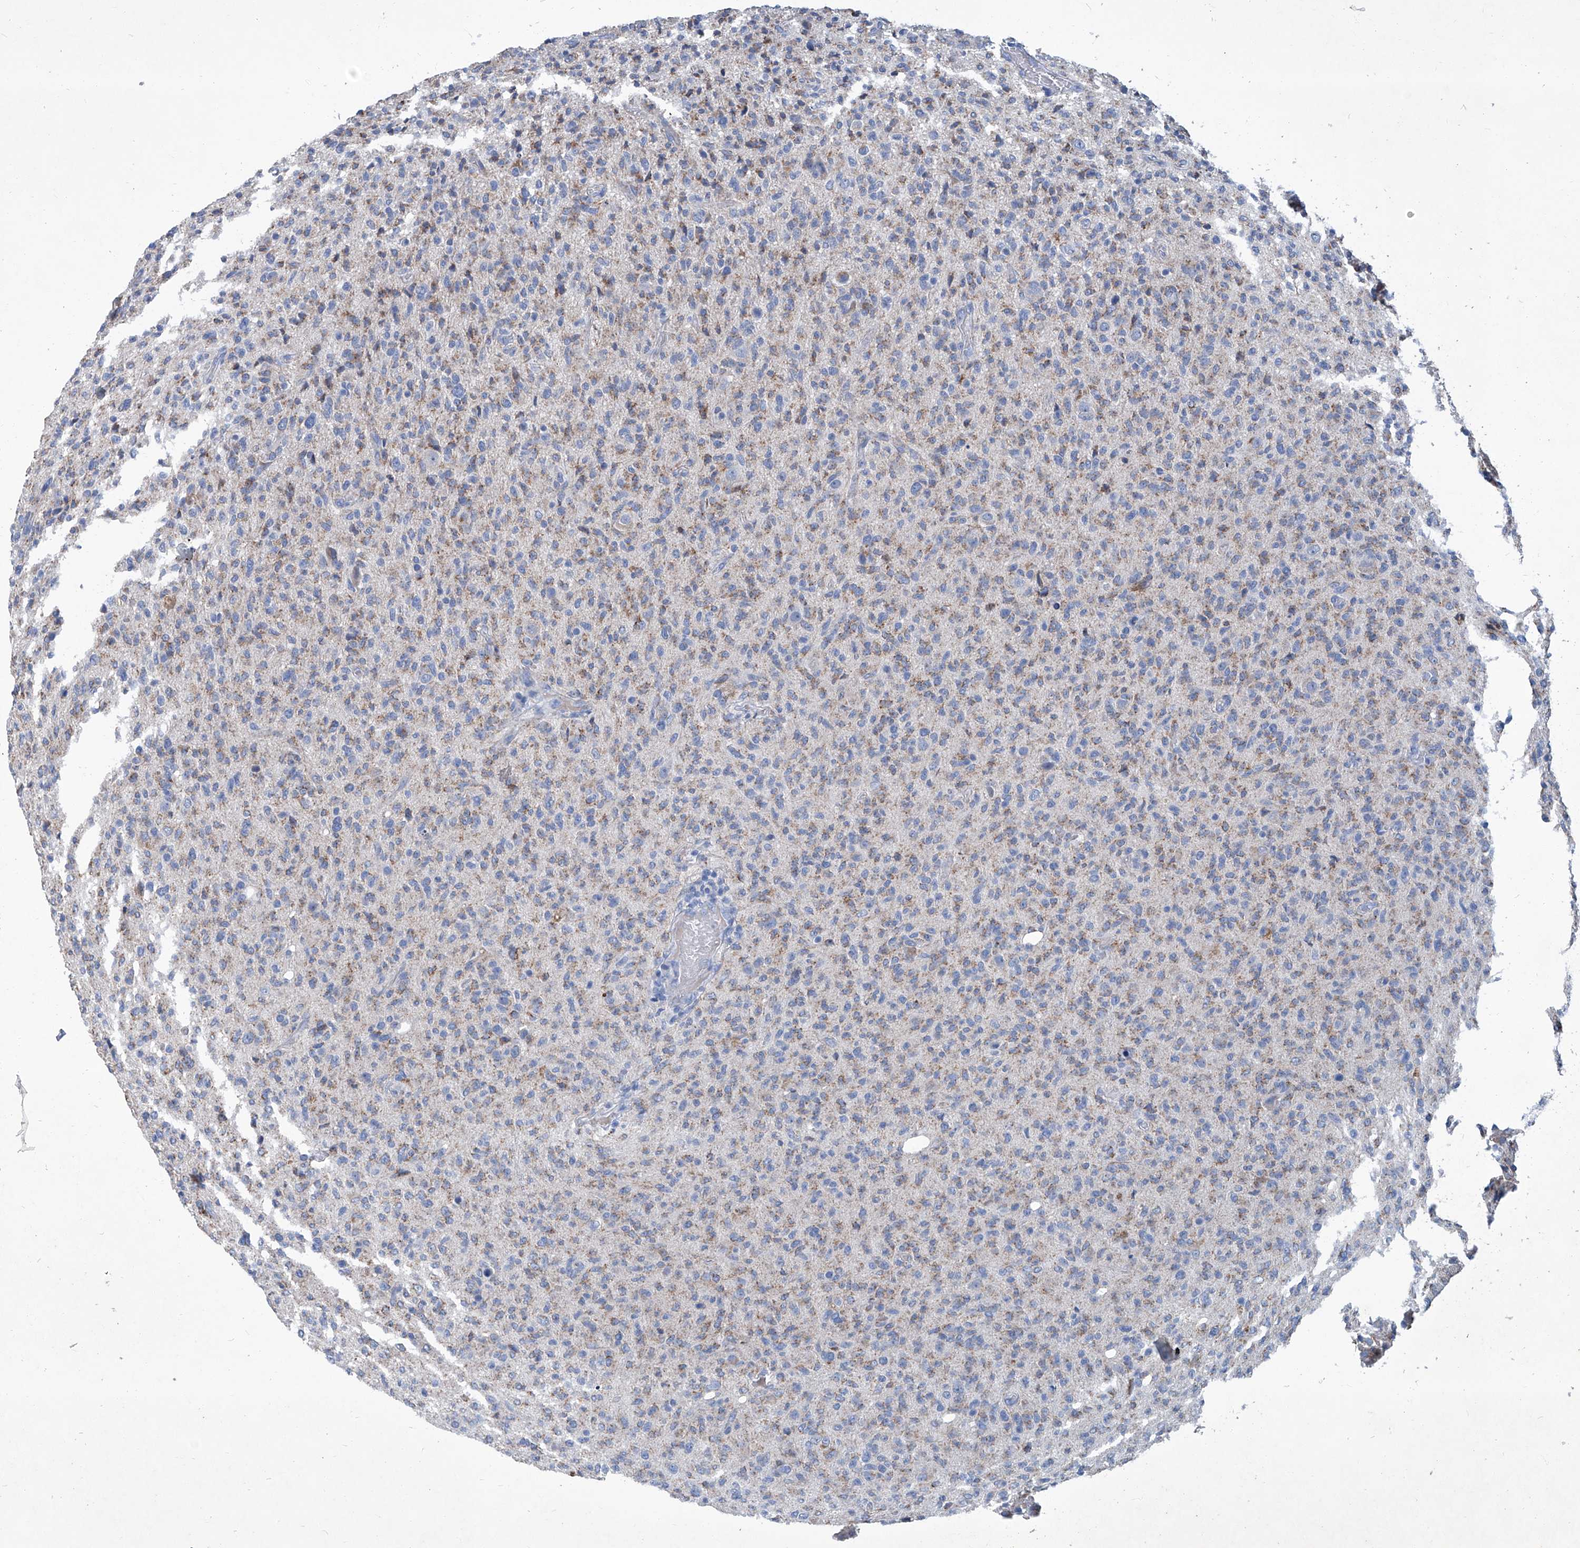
{"staining": {"intensity": "weak", "quantity": "25%-75%", "location": "cytoplasmic/membranous"}, "tissue": "glioma", "cell_type": "Tumor cells", "image_type": "cancer", "snomed": [{"axis": "morphology", "description": "Glioma, malignant, High grade"}, {"axis": "topography", "description": "Brain"}], "caption": "Immunohistochemical staining of glioma shows low levels of weak cytoplasmic/membranous protein expression in about 25%-75% of tumor cells.", "gene": "MTARC1", "patient": {"sex": "female", "age": 57}}